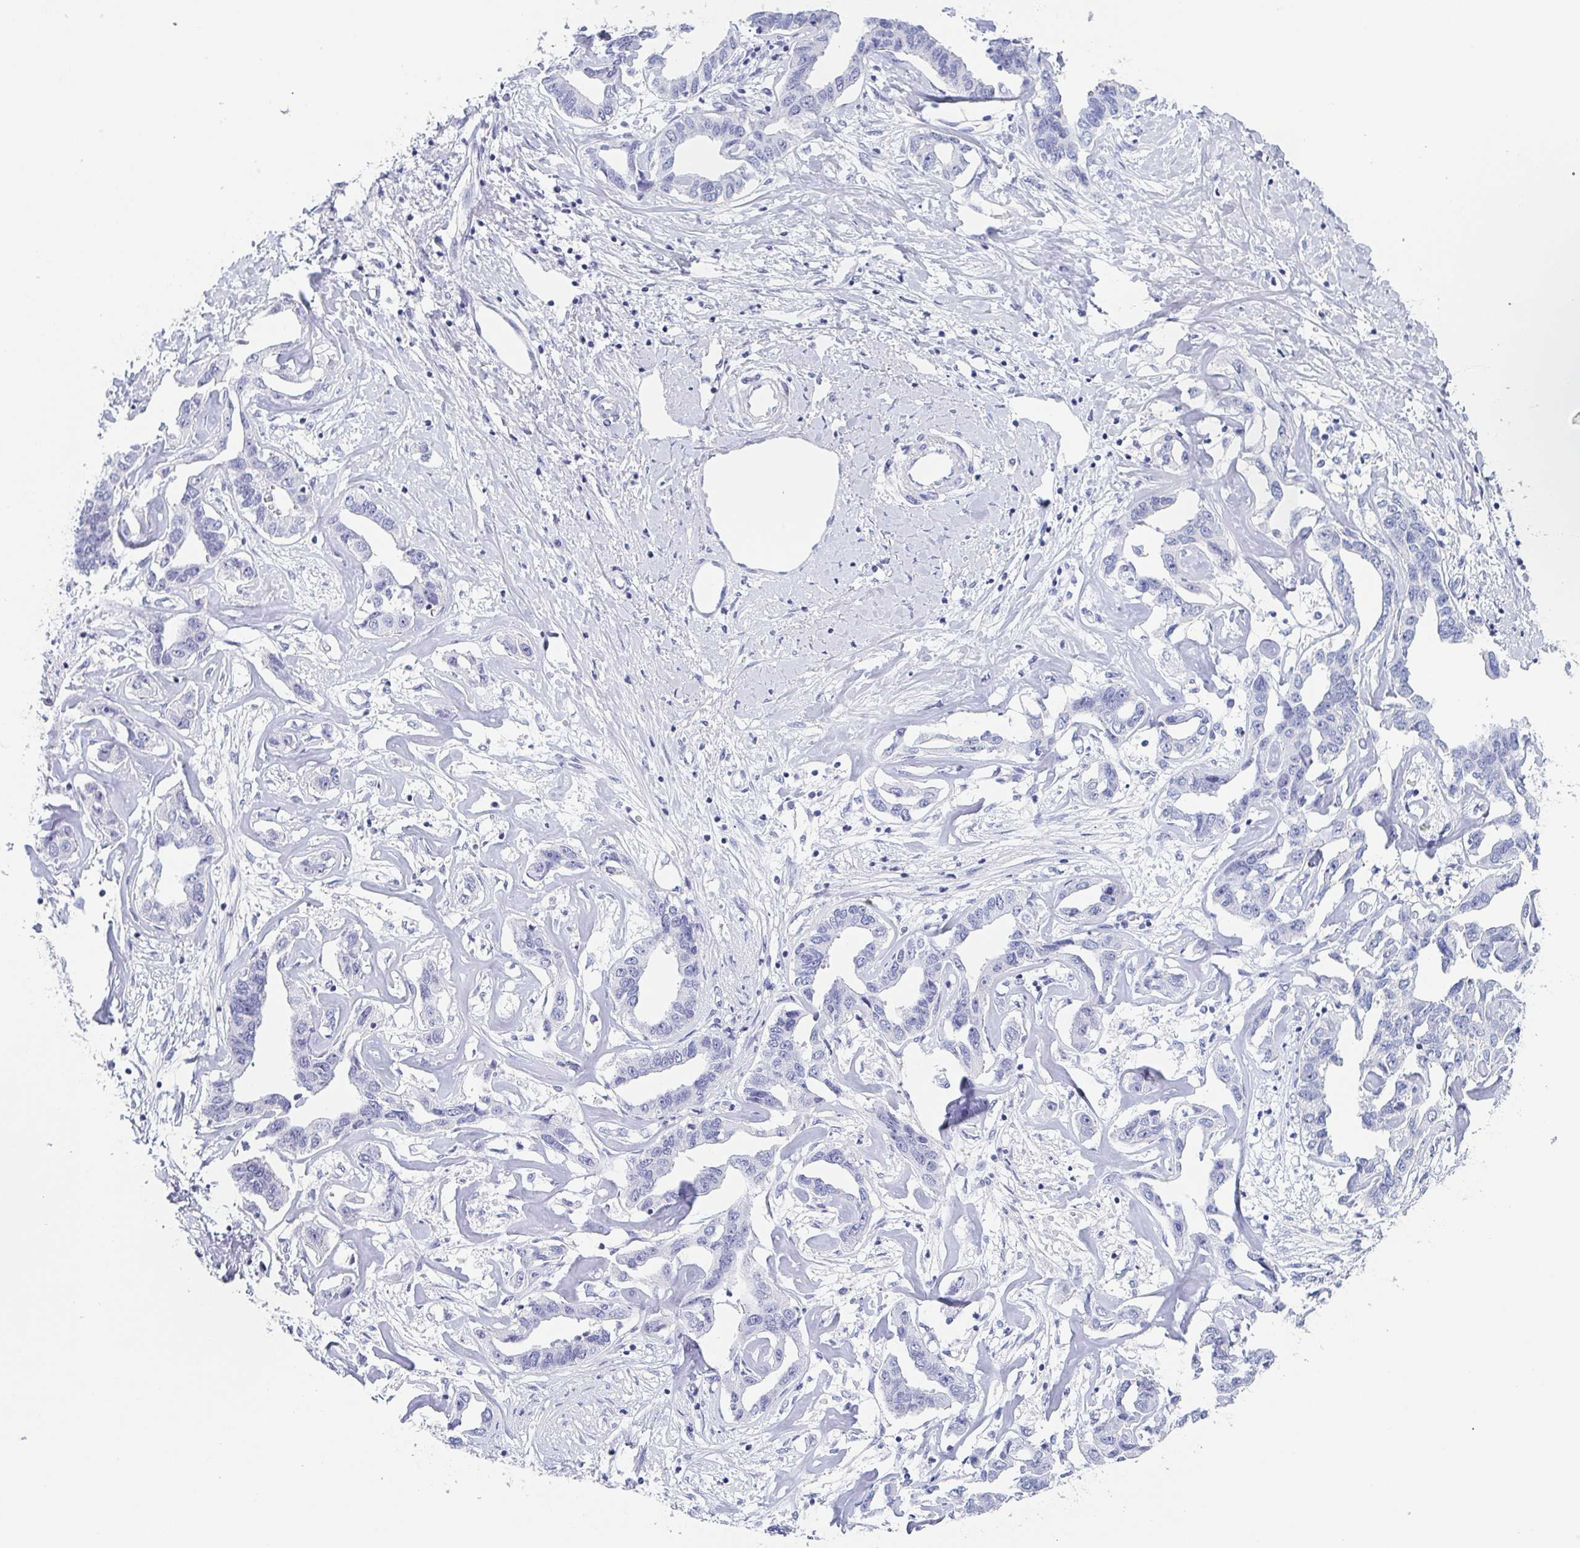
{"staining": {"intensity": "negative", "quantity": "none", "location": "none"}, "tissue": "liver cancer", "cell_type": "Tumor cells", "image_type": "cancer", "snomed": [{"axis": "morphology", "description": "Cholangiocarcinoma"}, {"axis": "topography", "description": "Liver"}], "caption": "Micrograph shows no protein staining in tumor cells of liver cancer tissue.", "gene": "REG4", "patient": {"sex": "male", "age": 59}}